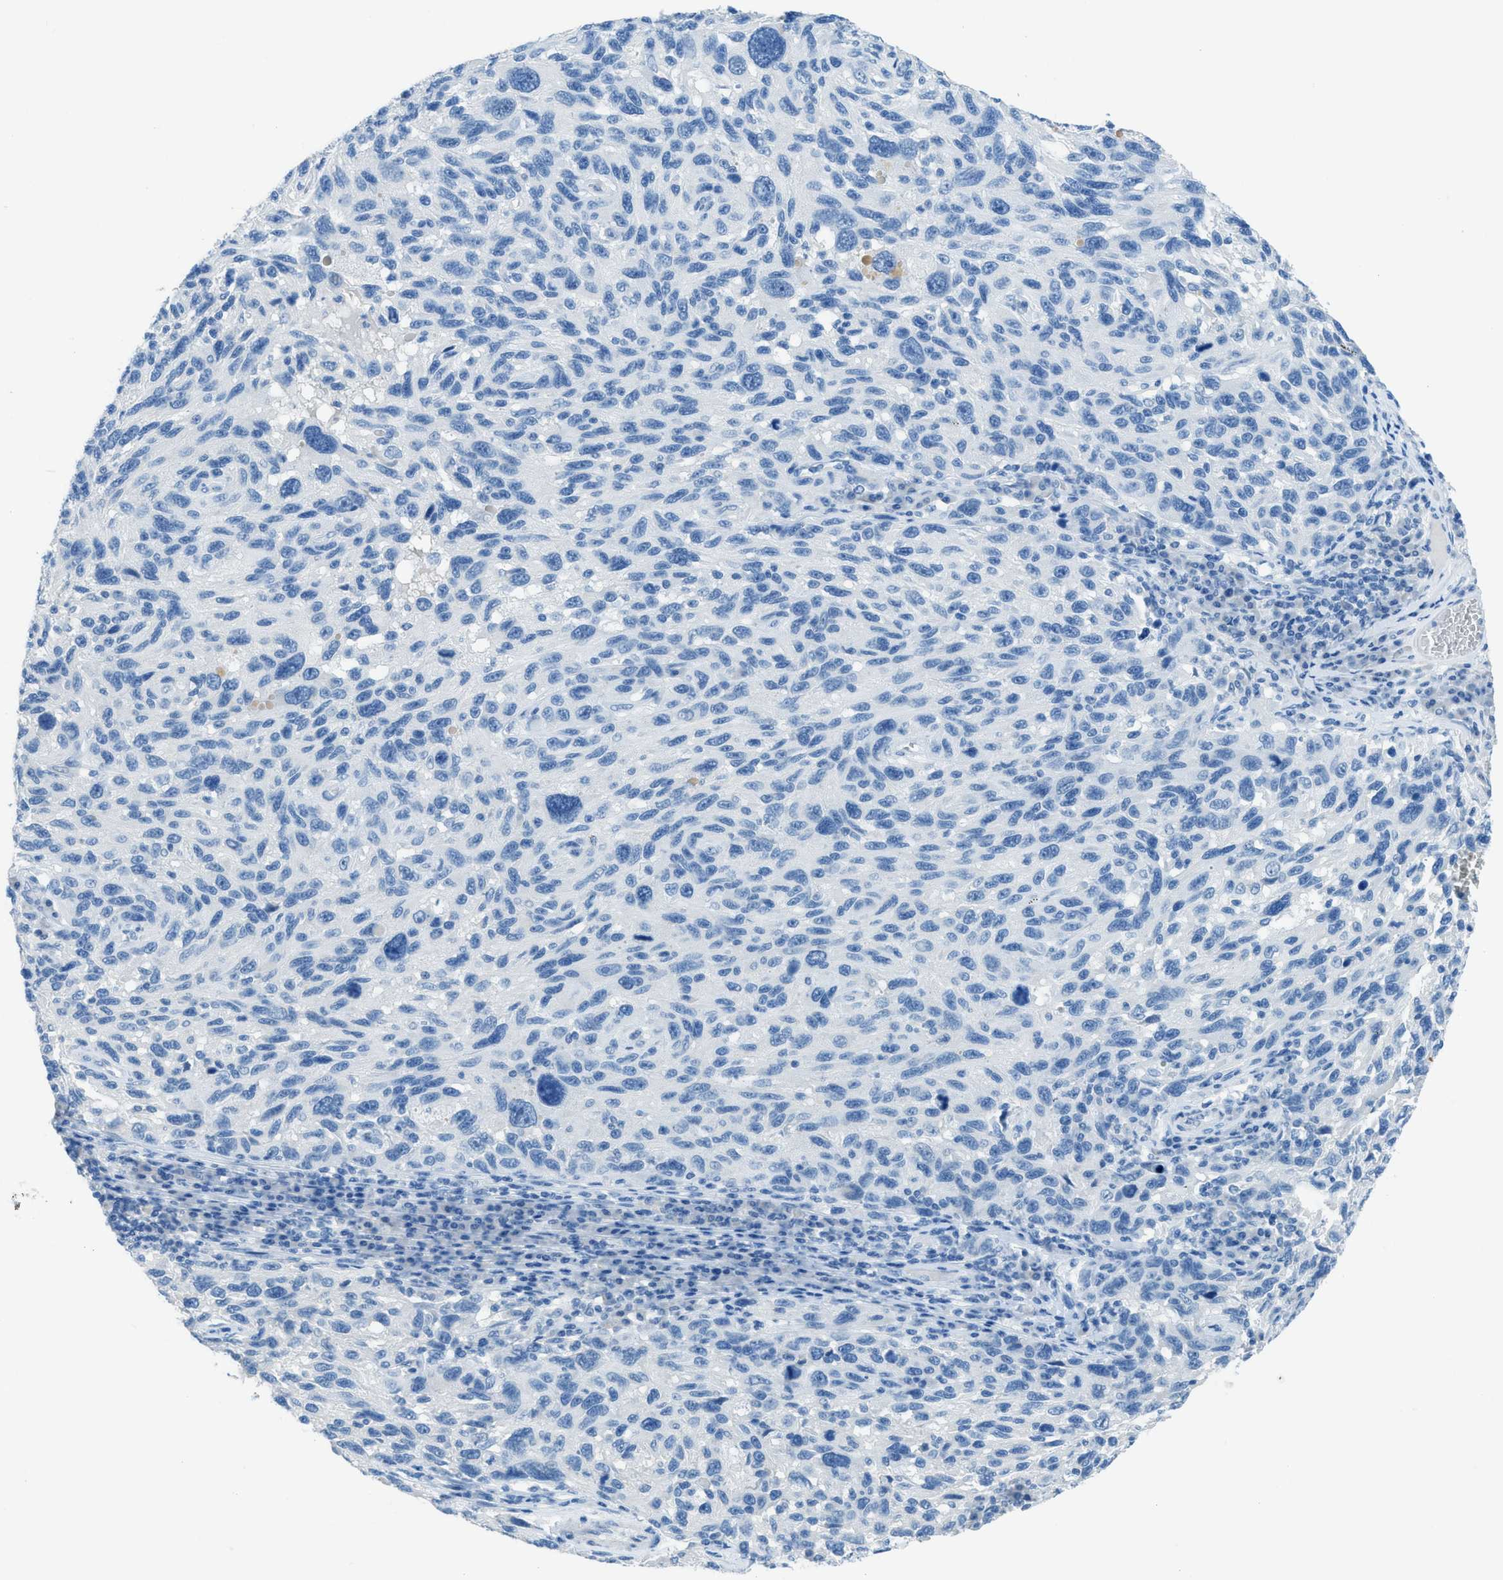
{"staining": {"intensity": "negative", "quantity": "none", "location": "none"}, "tissue": "melanoma", "cell_type": "Tumor cells", "image_type": "cancer", "snomed": [{"axis": "morphology", "description": "Malignant melanoma, NOS"}, {"axis": "topography", "description": "Skin"}], "caption": "Malignant melanoma was stained to show a protein in brown. There is no significant positivity in tumor cells. The staining was performed using DAB to visualize the protein expression in brown, while the nuclei were stained in blue with hematoxylin (Magnification: 20x).", "gene": "ACAN", "patient": {"sex": "male", "age": 53}}